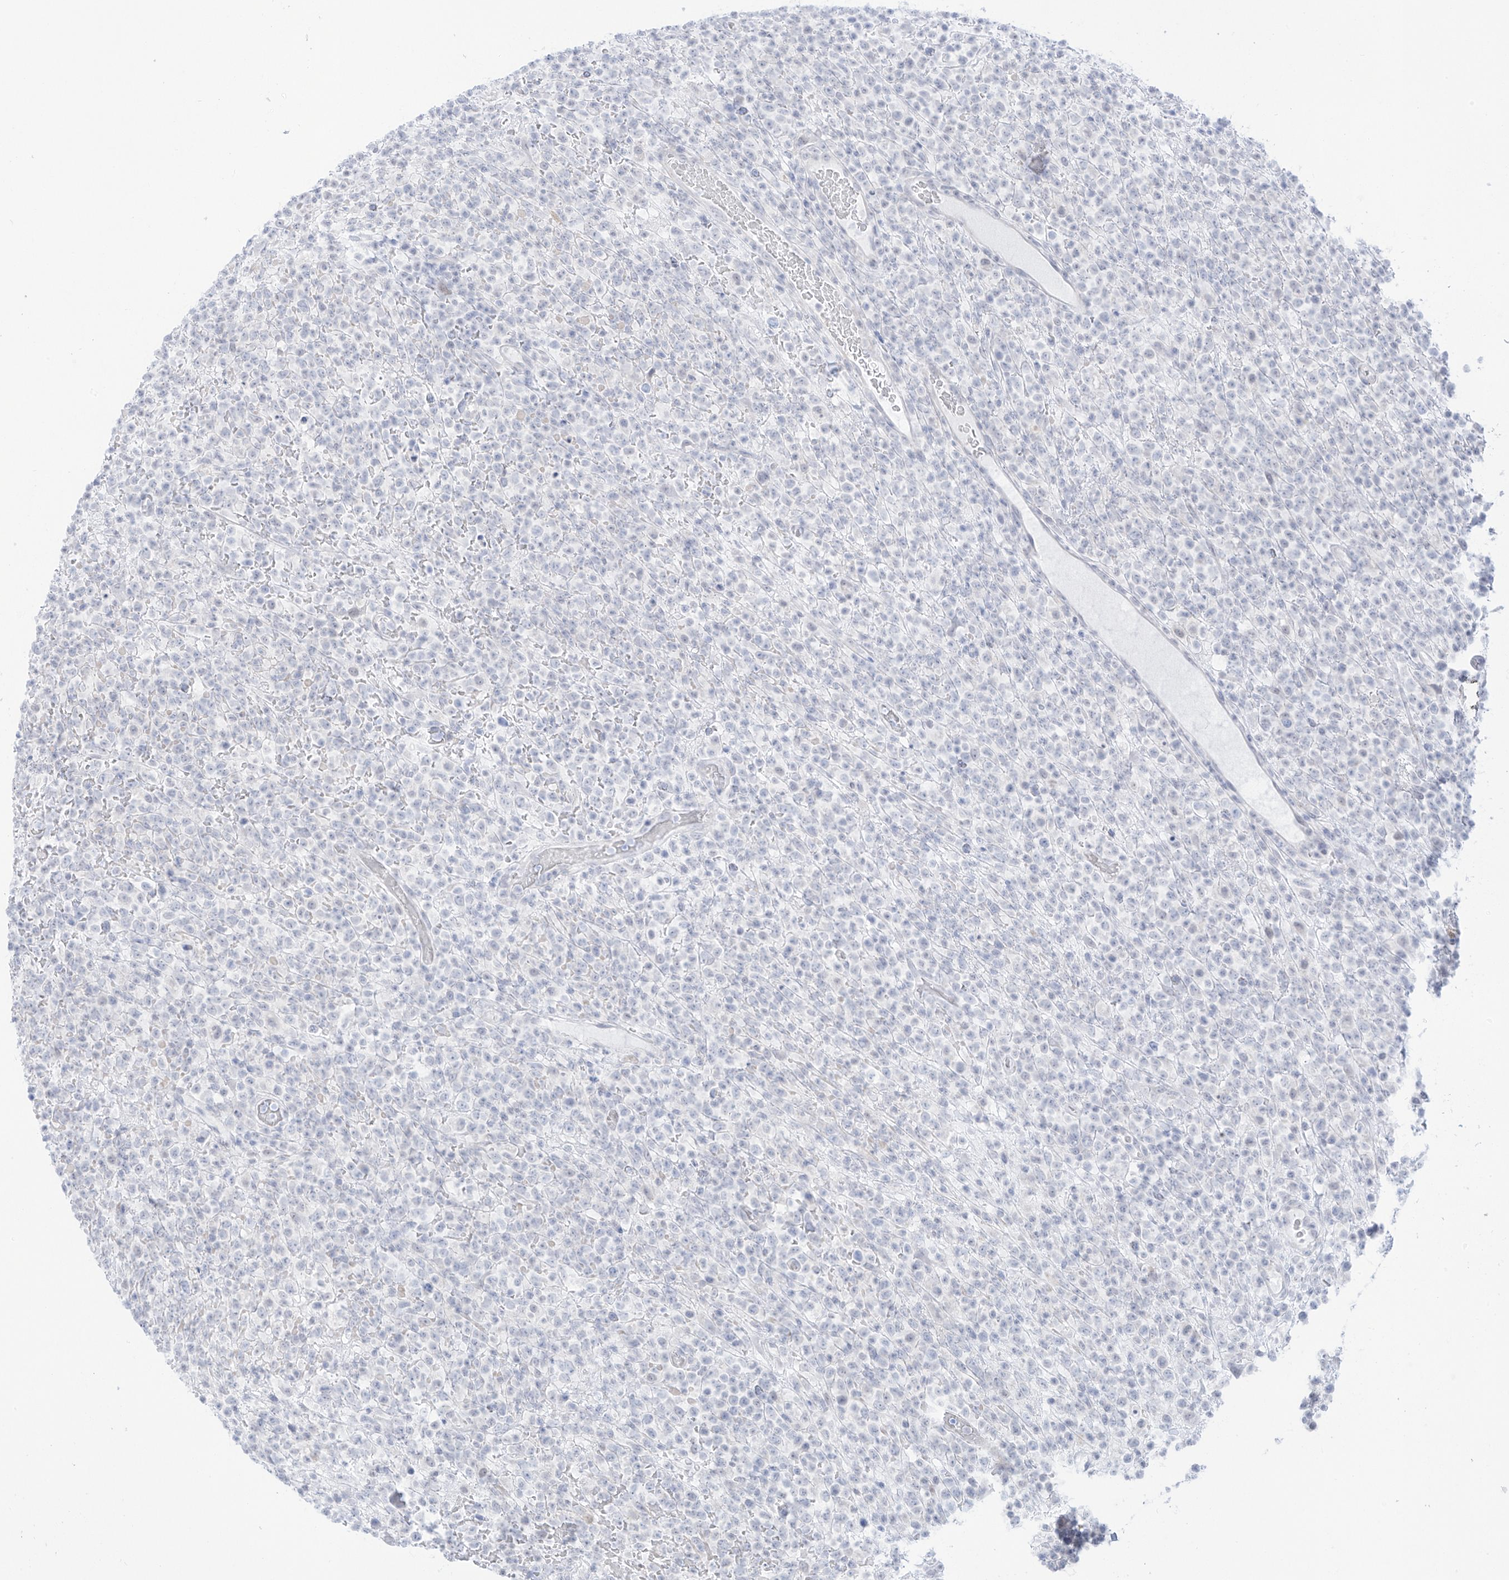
{"staining": {"intensity": "negative", "quantity": "none", "location": "none"}, "tissue": "lymphoma", "cell_type": "Tumor cells", "image_type": "cancer", "snomed": [{"axis": "morphology", "description": "Malignant lymphoma, non-Hodgkin's type, High grade"}, {"axis": "topography", "description": "Colon"}], "caption": "Immunohistochemical staining of human lymphoma shows no significant expression in tumor cells.", "gene": "PSPH", "patient": {"sex": "female", "age": 53}}